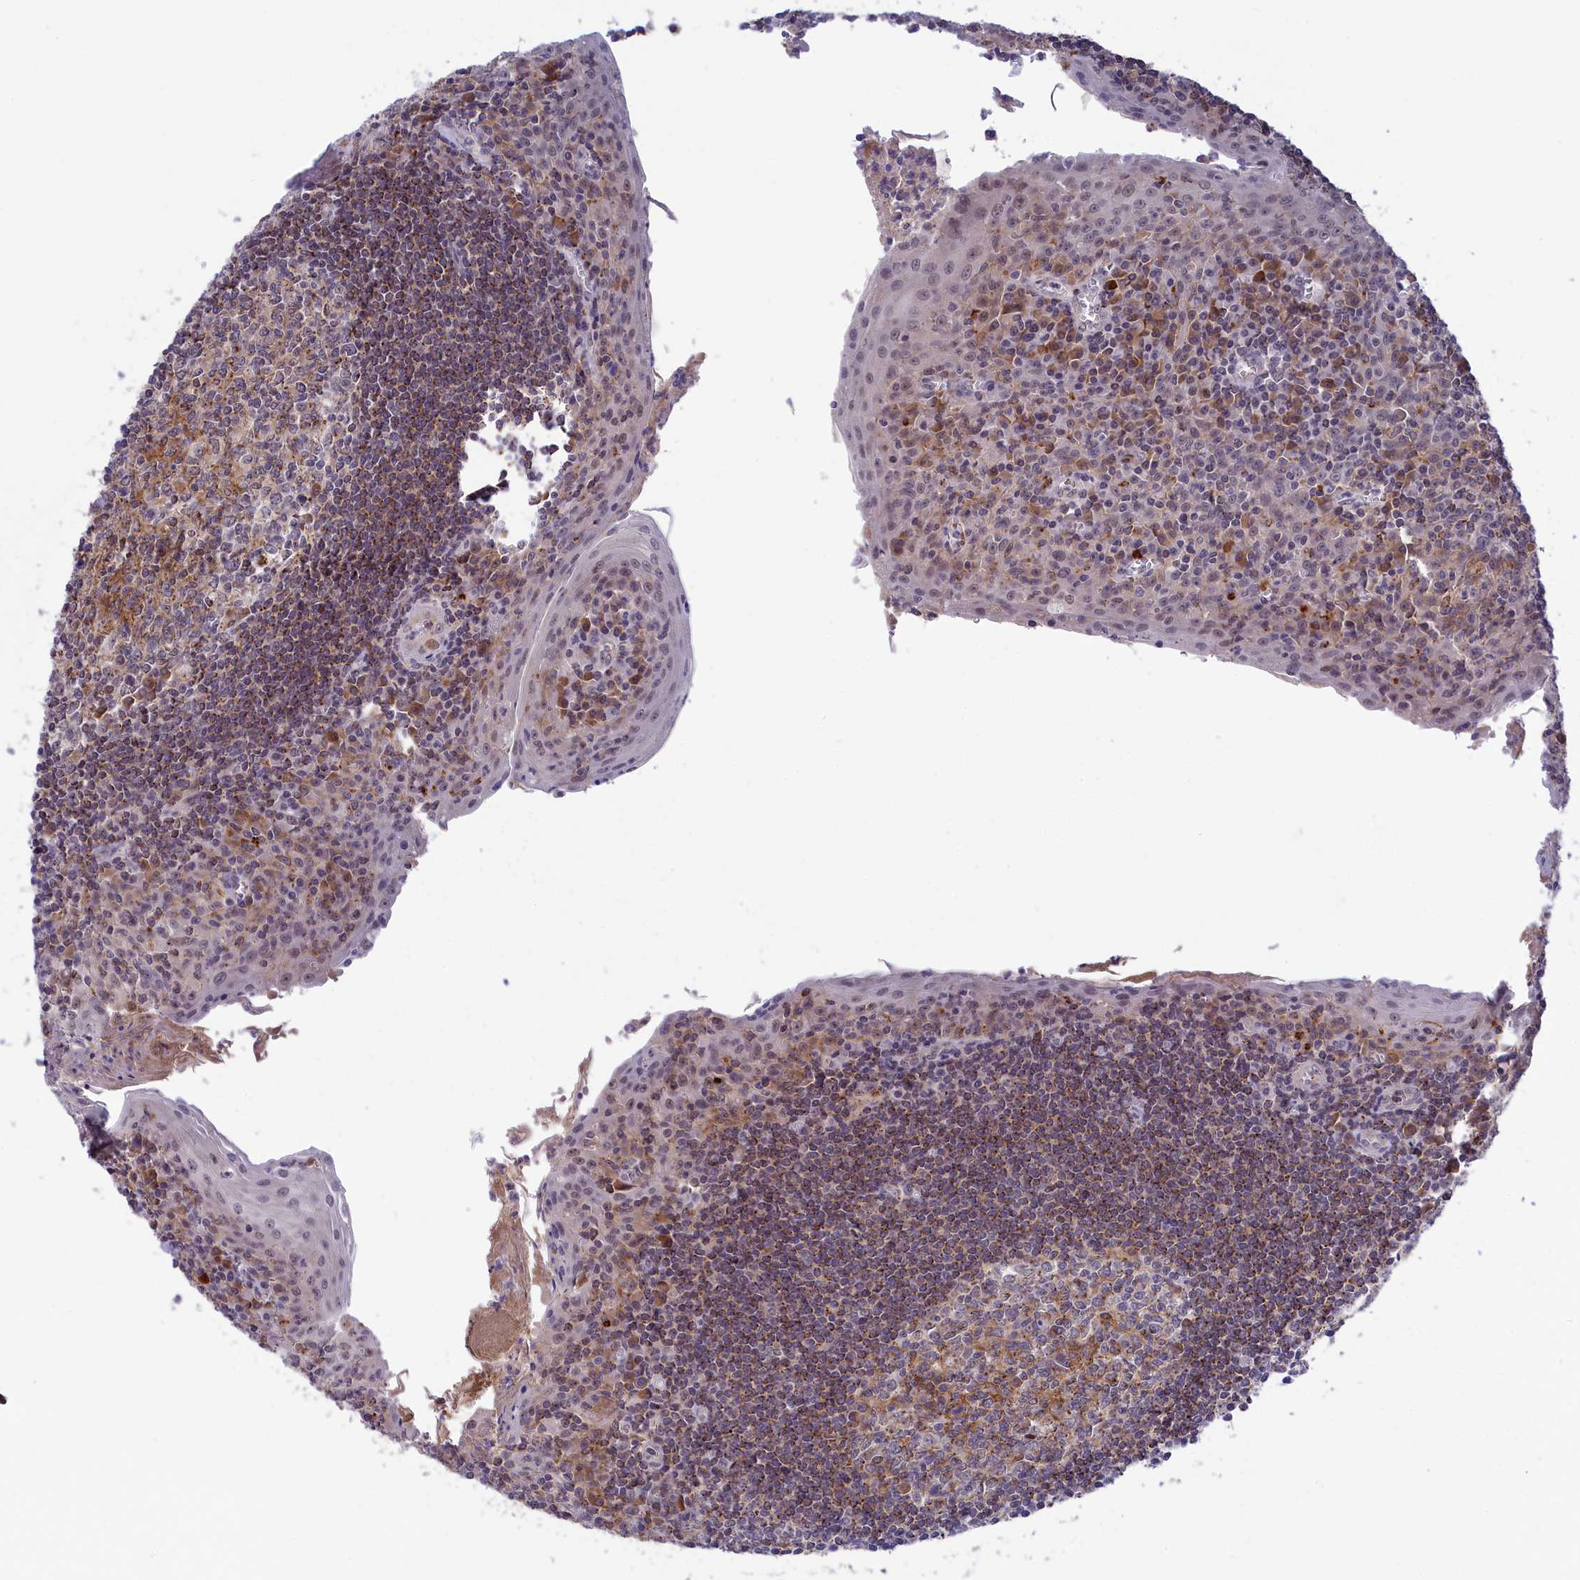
{"staining": {"intensity": "moderate", "quantity": "25%-75%", "location": "cytoplasmic/membranous"}, "tissue": "tonsil", "cell_type": "Germinal center cells", "image_type": "normal", "snomed": [{"axis": "morphology", "description": "Normal tissue, NOS"}, {"axis": "topography", "description": "Tonsil"}], "caption": "Germinal center cells exhibit moderate cytoplasmic/membranous expression in about 25%-75% of cells in unremarkable tonsil. (Brightfield microscopy of DAB IHC at high magnification).", "gene": "STYX", "patient": {"sex": "male", "age": 27}}